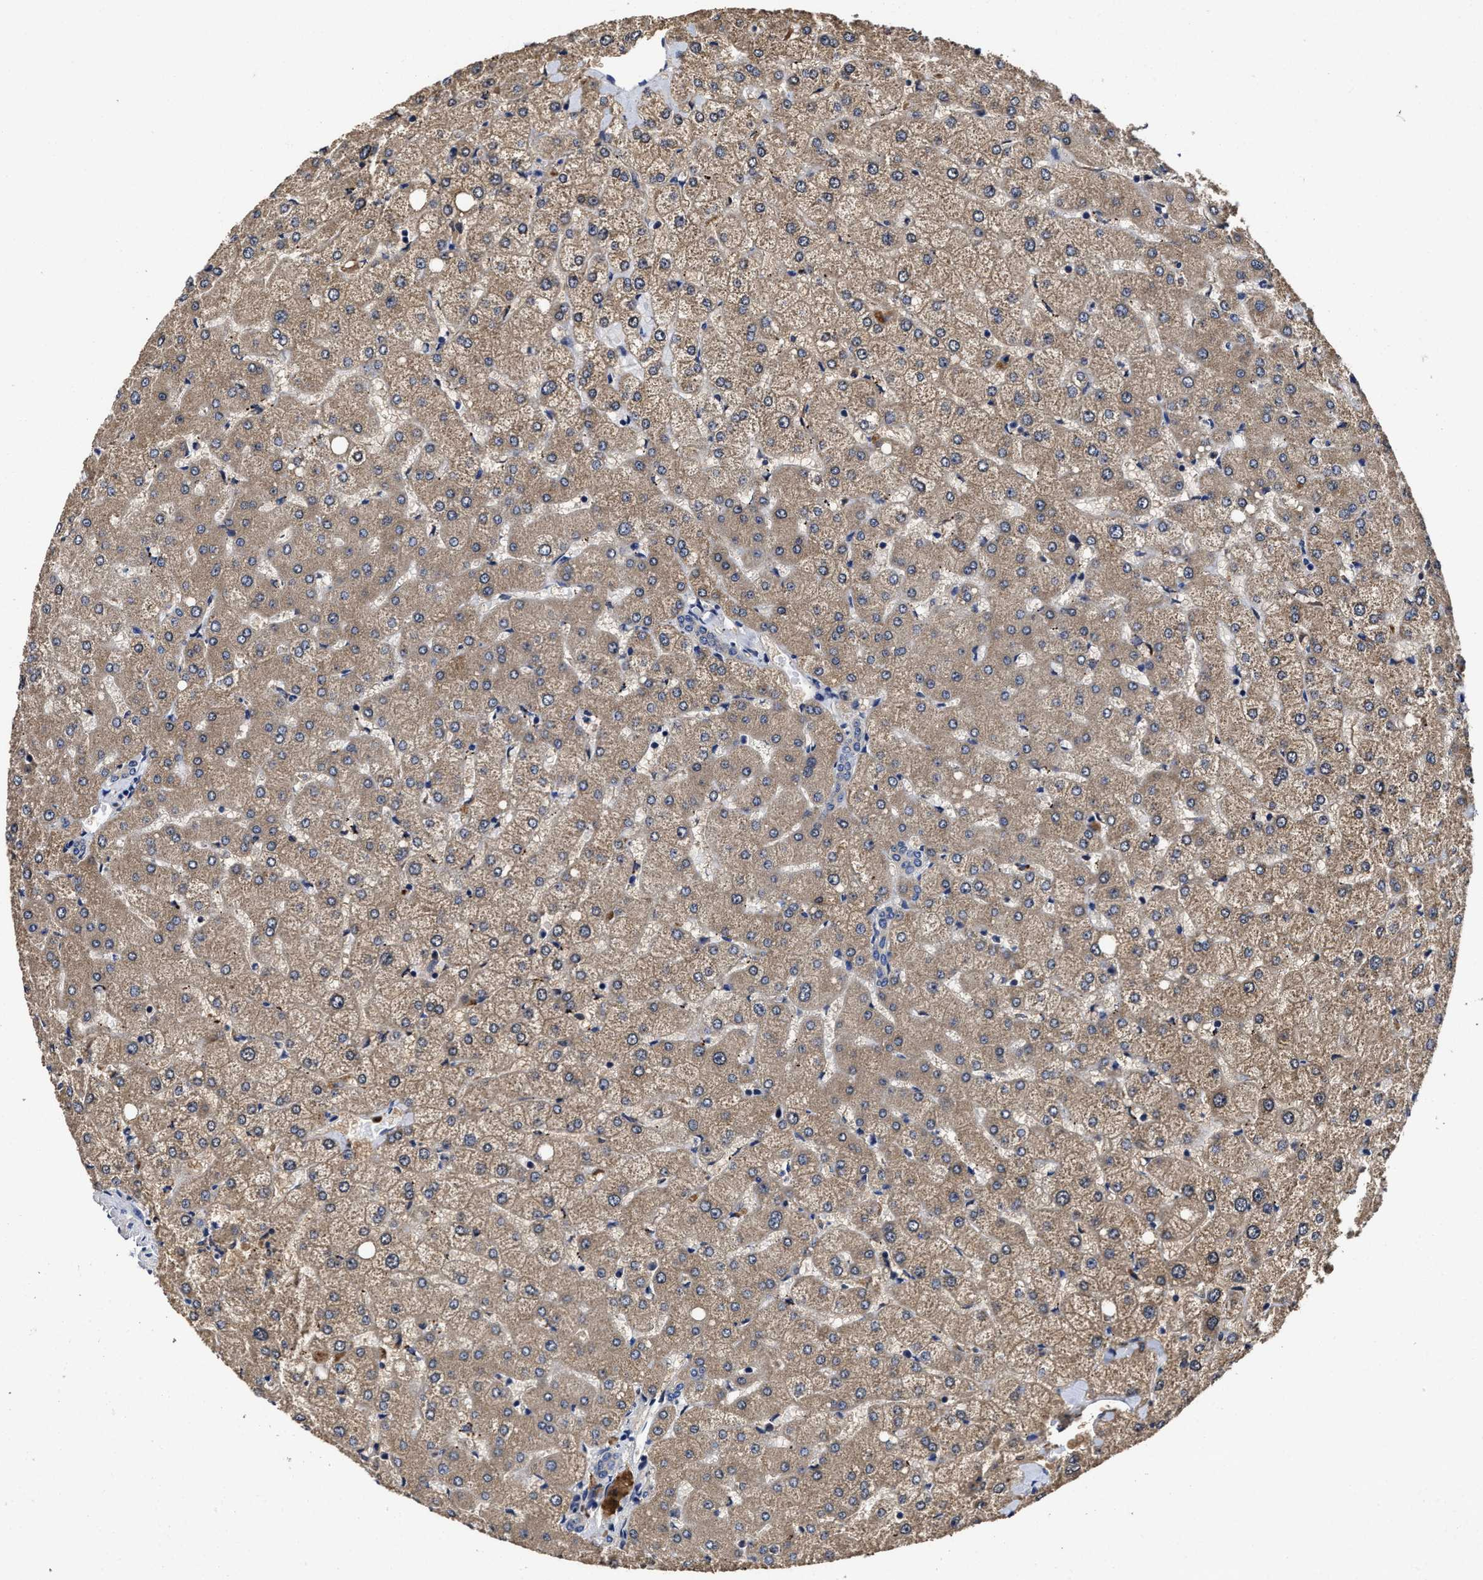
{"staining": {"intensity": "weak", "quantity": "25%-75%", "location": "none"}, "tissue": "liver", "cell_type": "Cholangiocytes", "image_type": "normal", "snomed": [{"axis": "morphology", "description": "Normal tissue, NOS"}, {"axis": "topography", "description": "Liver"}], "caption": "Liver stained for a protein demonstrates weak None positivity in cholangiocytes. (DAB (3,3'-diaminobenzidine) IHC with brightfield microscopy, high magnification).", "gene": "SOCS5", "patient": {"sex": "female", "age": 54}}